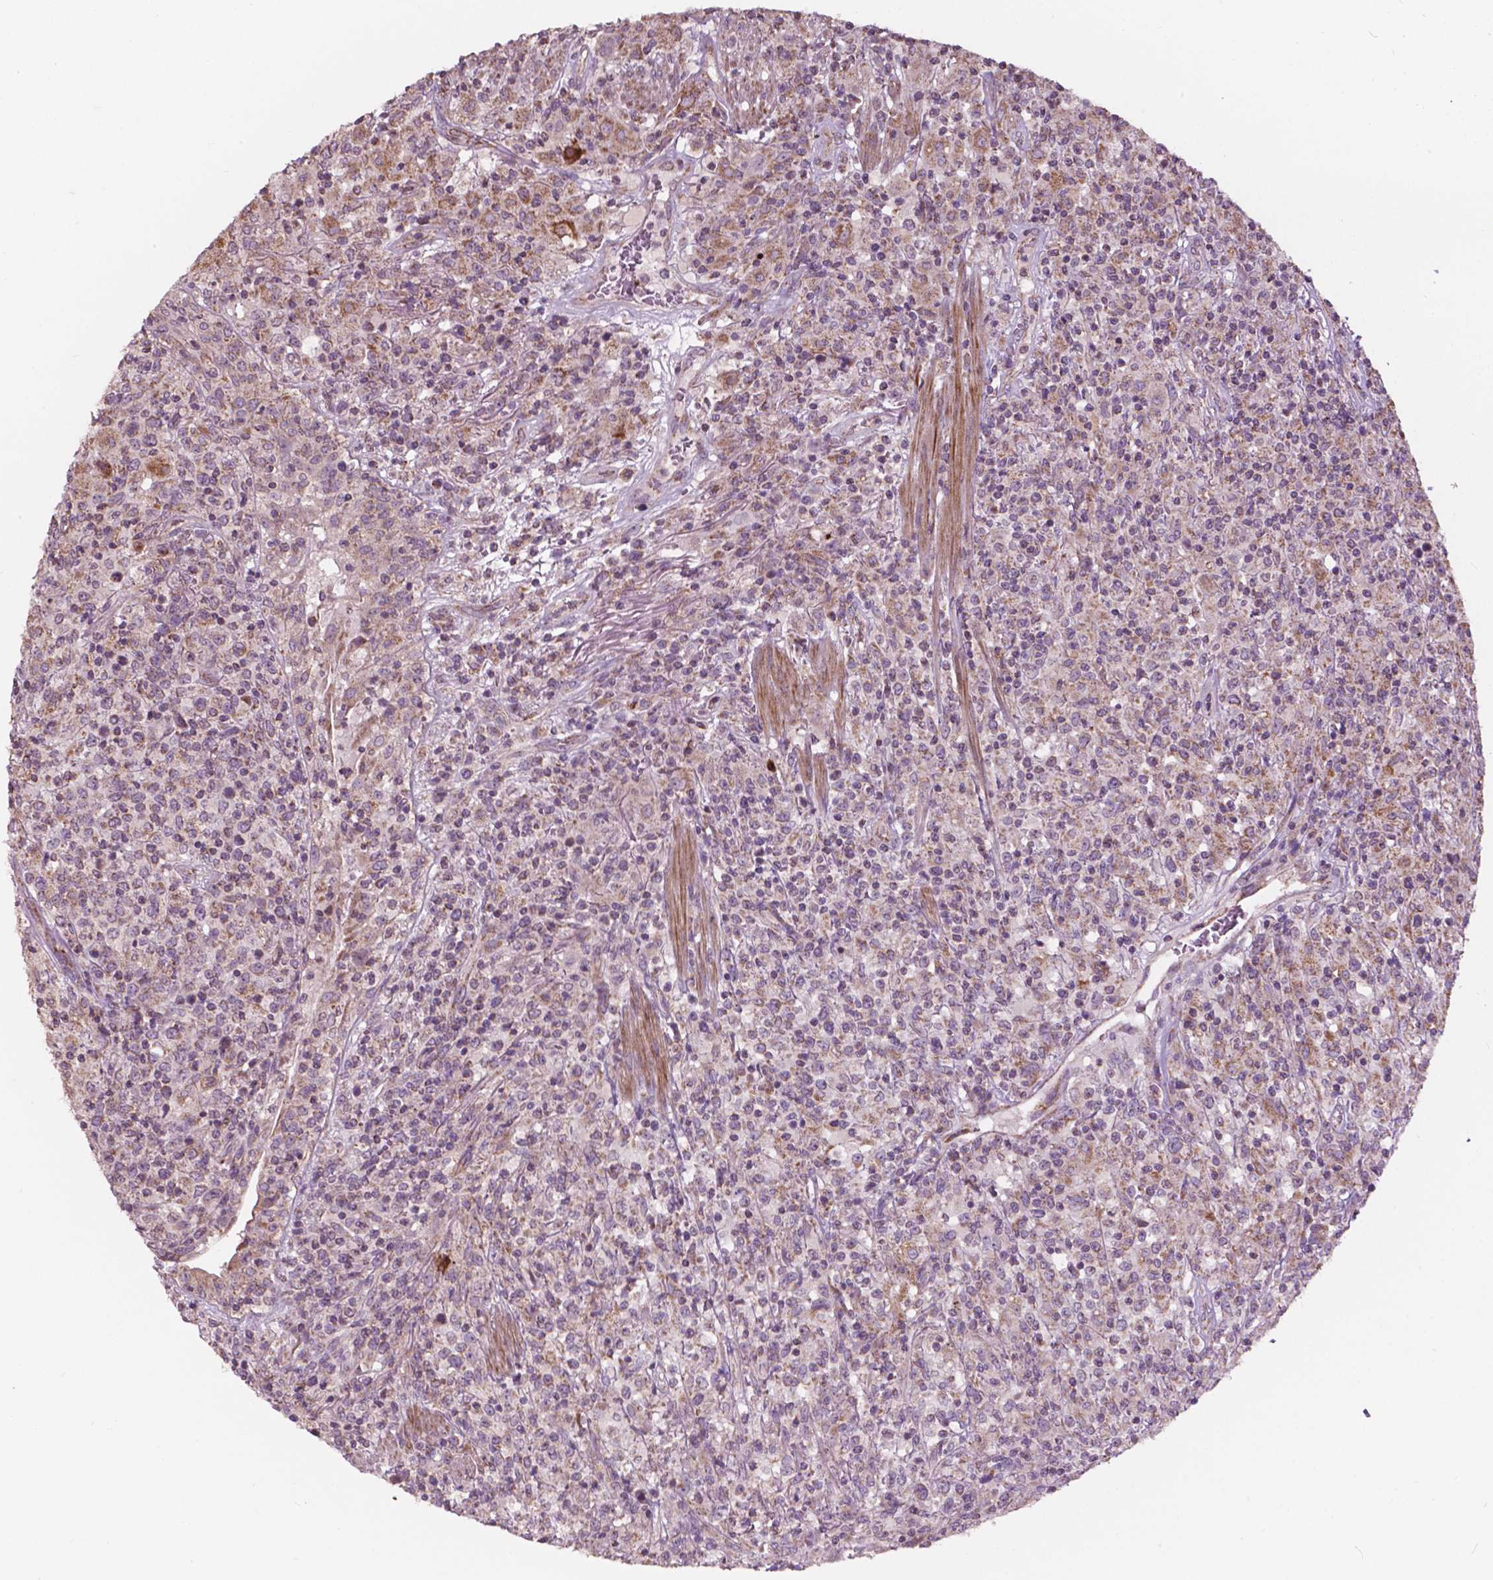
{"staining": {"intensity": "weak", "quantity": "25%-75%", "location": "cytoplasmic/membranous"}, "tissue": "lymphoma", "cell_type": "Tumor cells", "image_type": "cancer", "snomed": [{"axis": "morphology", "description": "Malignant lymphoma, non-Hodgkin's type, High grade"}, {"axis": "topography", "description": "Lung"}], "caption": "There is low levels of weak cytoplasmic/membranous staining in tumor cells of lymphoma, as demonstrated by immunohistochemical staining (brown color).", "gene": "NDUFA10", "patient": {"sex": "male", "age": 79}}